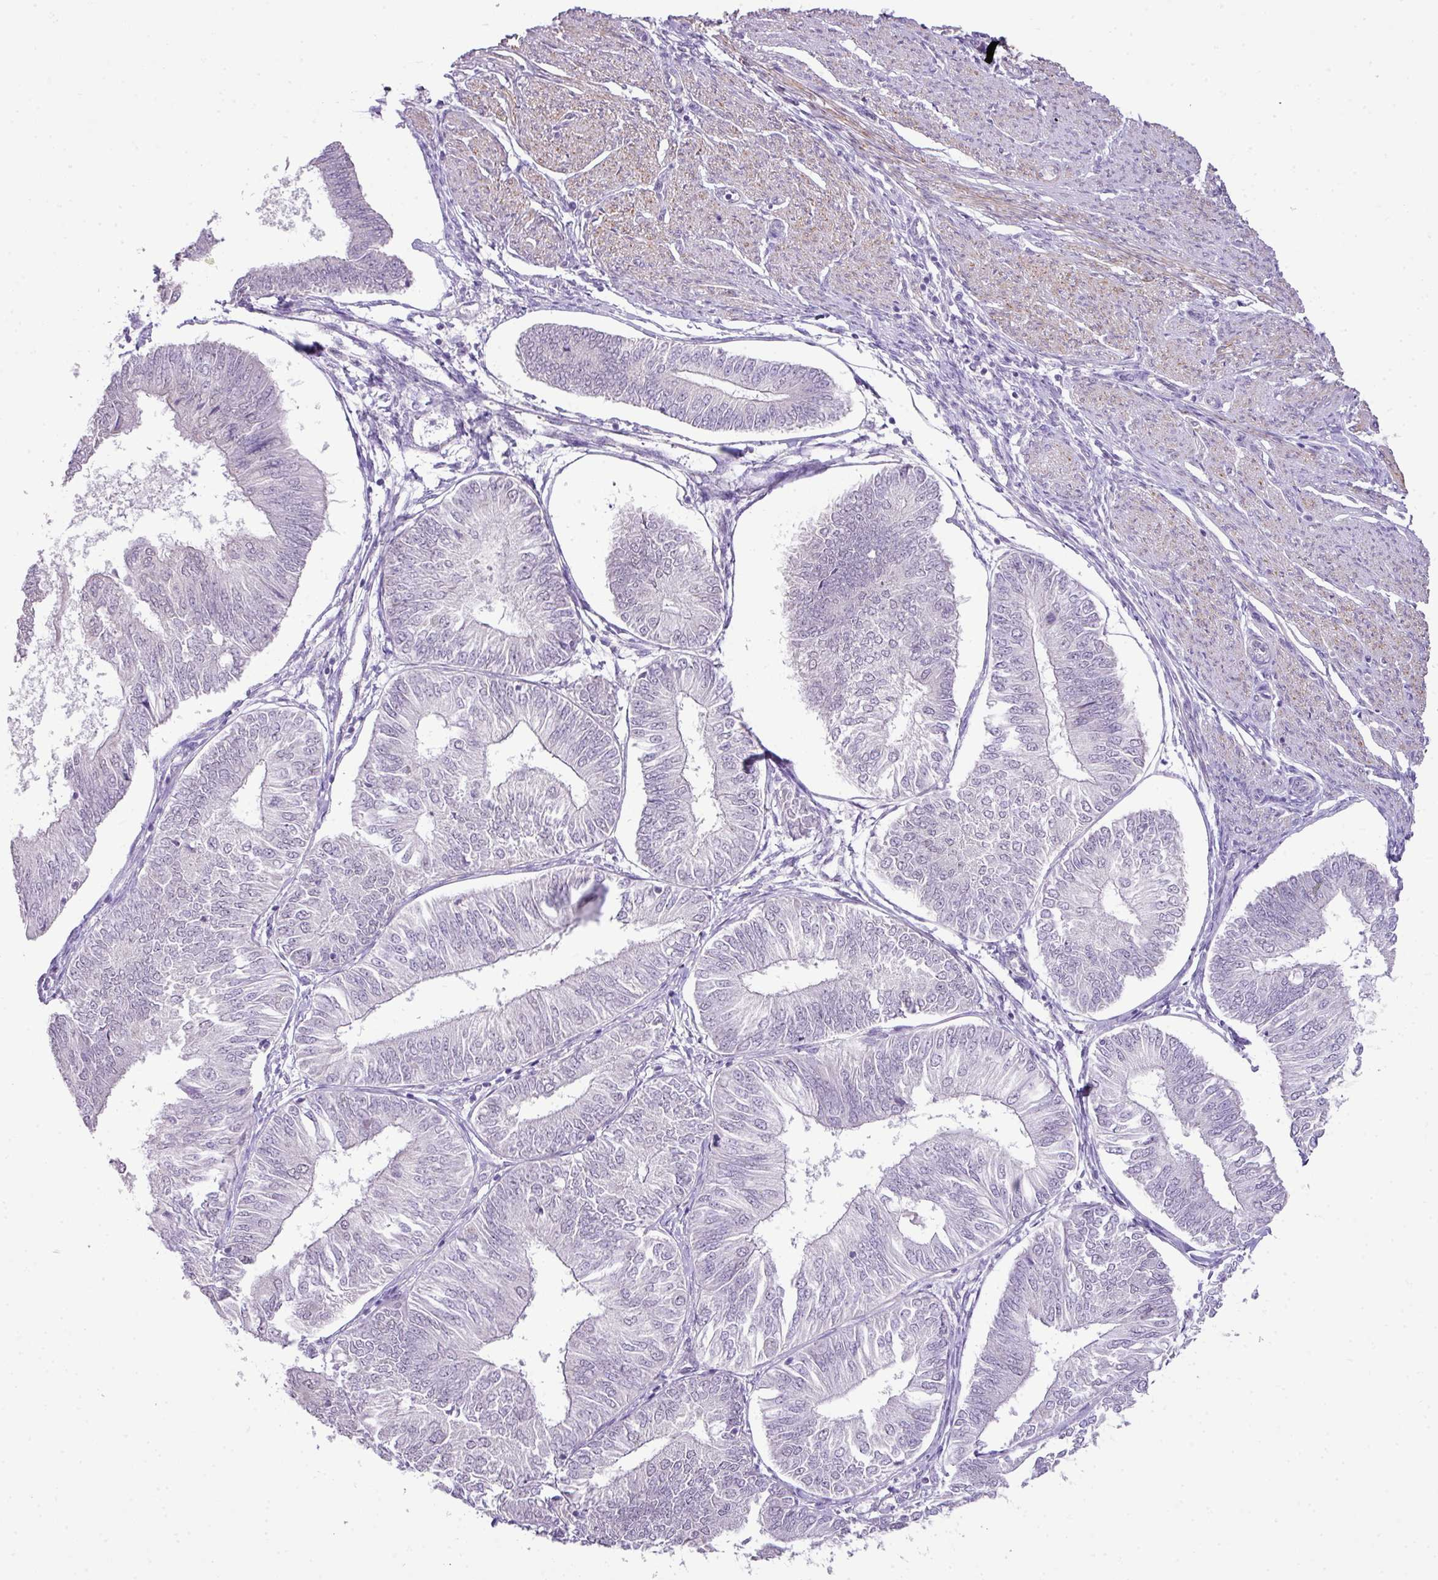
{"staining": {"intensity": "negative", "quantity": "none", "location": "none"}, "tissue": "endometrial cancer", "cell_type": "Tumor cells", "image_type": "cancer", "snomed": [{"axis": "morphology", "description": "Adenocarcinoma, NOS"}, {"axis": "topography", "description": "Endometrium"}], "caption": "An immunohistochemistry image of endometrial adenocarcinoma is shown. There is no staining in tumor cells of endometrial adenocarcinoma.", "gene": "DIP2A", "patient": {"sex": "female", "age": 58}}